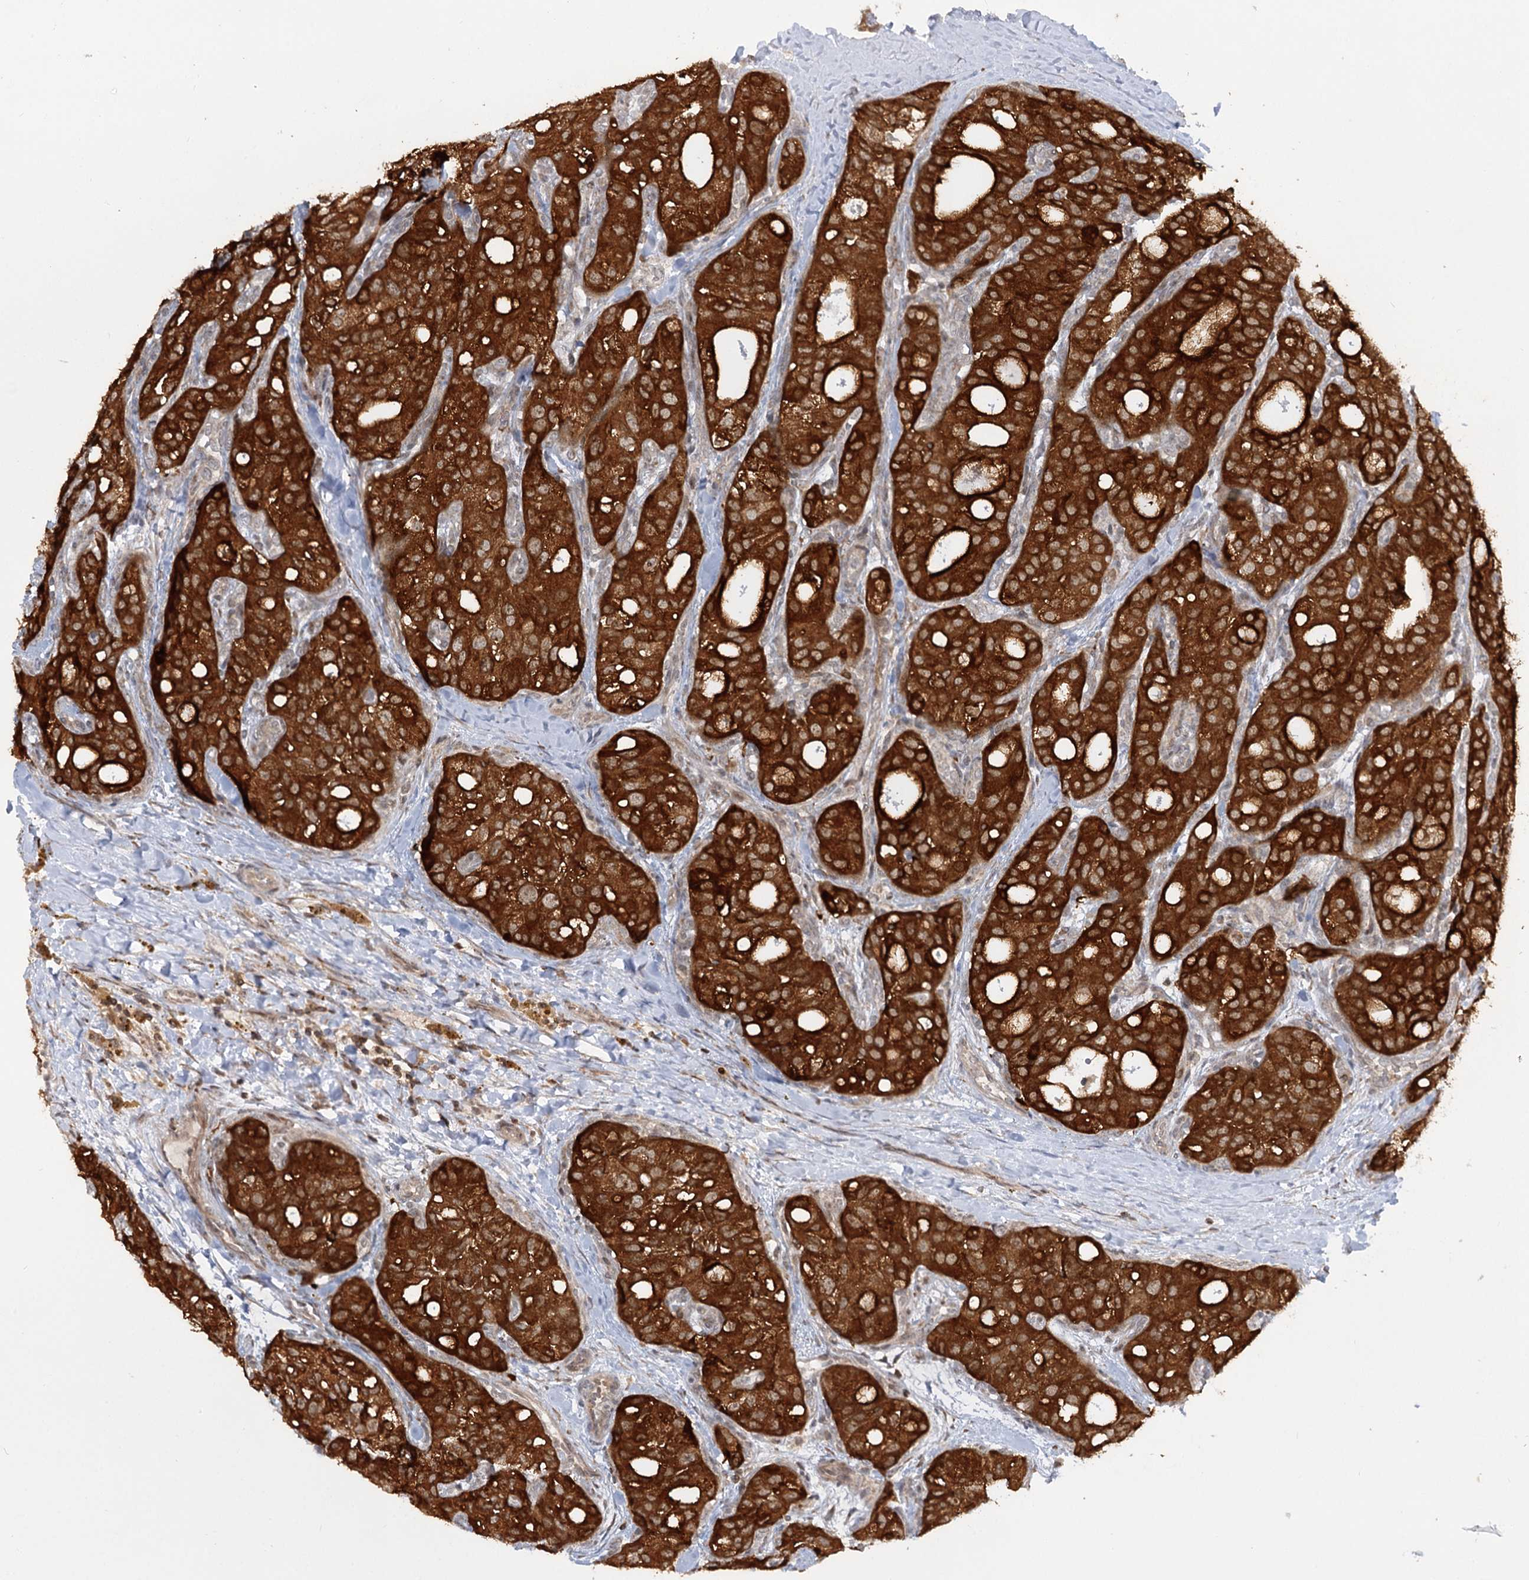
{"staining": {"intensity": "strong", "quantity": ">75%", "location": "cytoplasmic/membranous"}, "tissue": "thyroid cancer", "cell_type": "Tumor cells", "image_type": "cancer", "snomed": [{"axis": "morphology", "description": "Follicular adenoma carcinoma, NOS"}, {"axis": "topography", "description": "Thyroid gland"}], "caption": "Thyroid cancer (follicular adenoma carcinoma) tissue demonstrates strong cytoplasmic/membranous expression in about >75% of tumor cells, visualized by immunohistochemistry.", "gene": "SYTL1", "patient": {"sex": "male", "age": 75}}